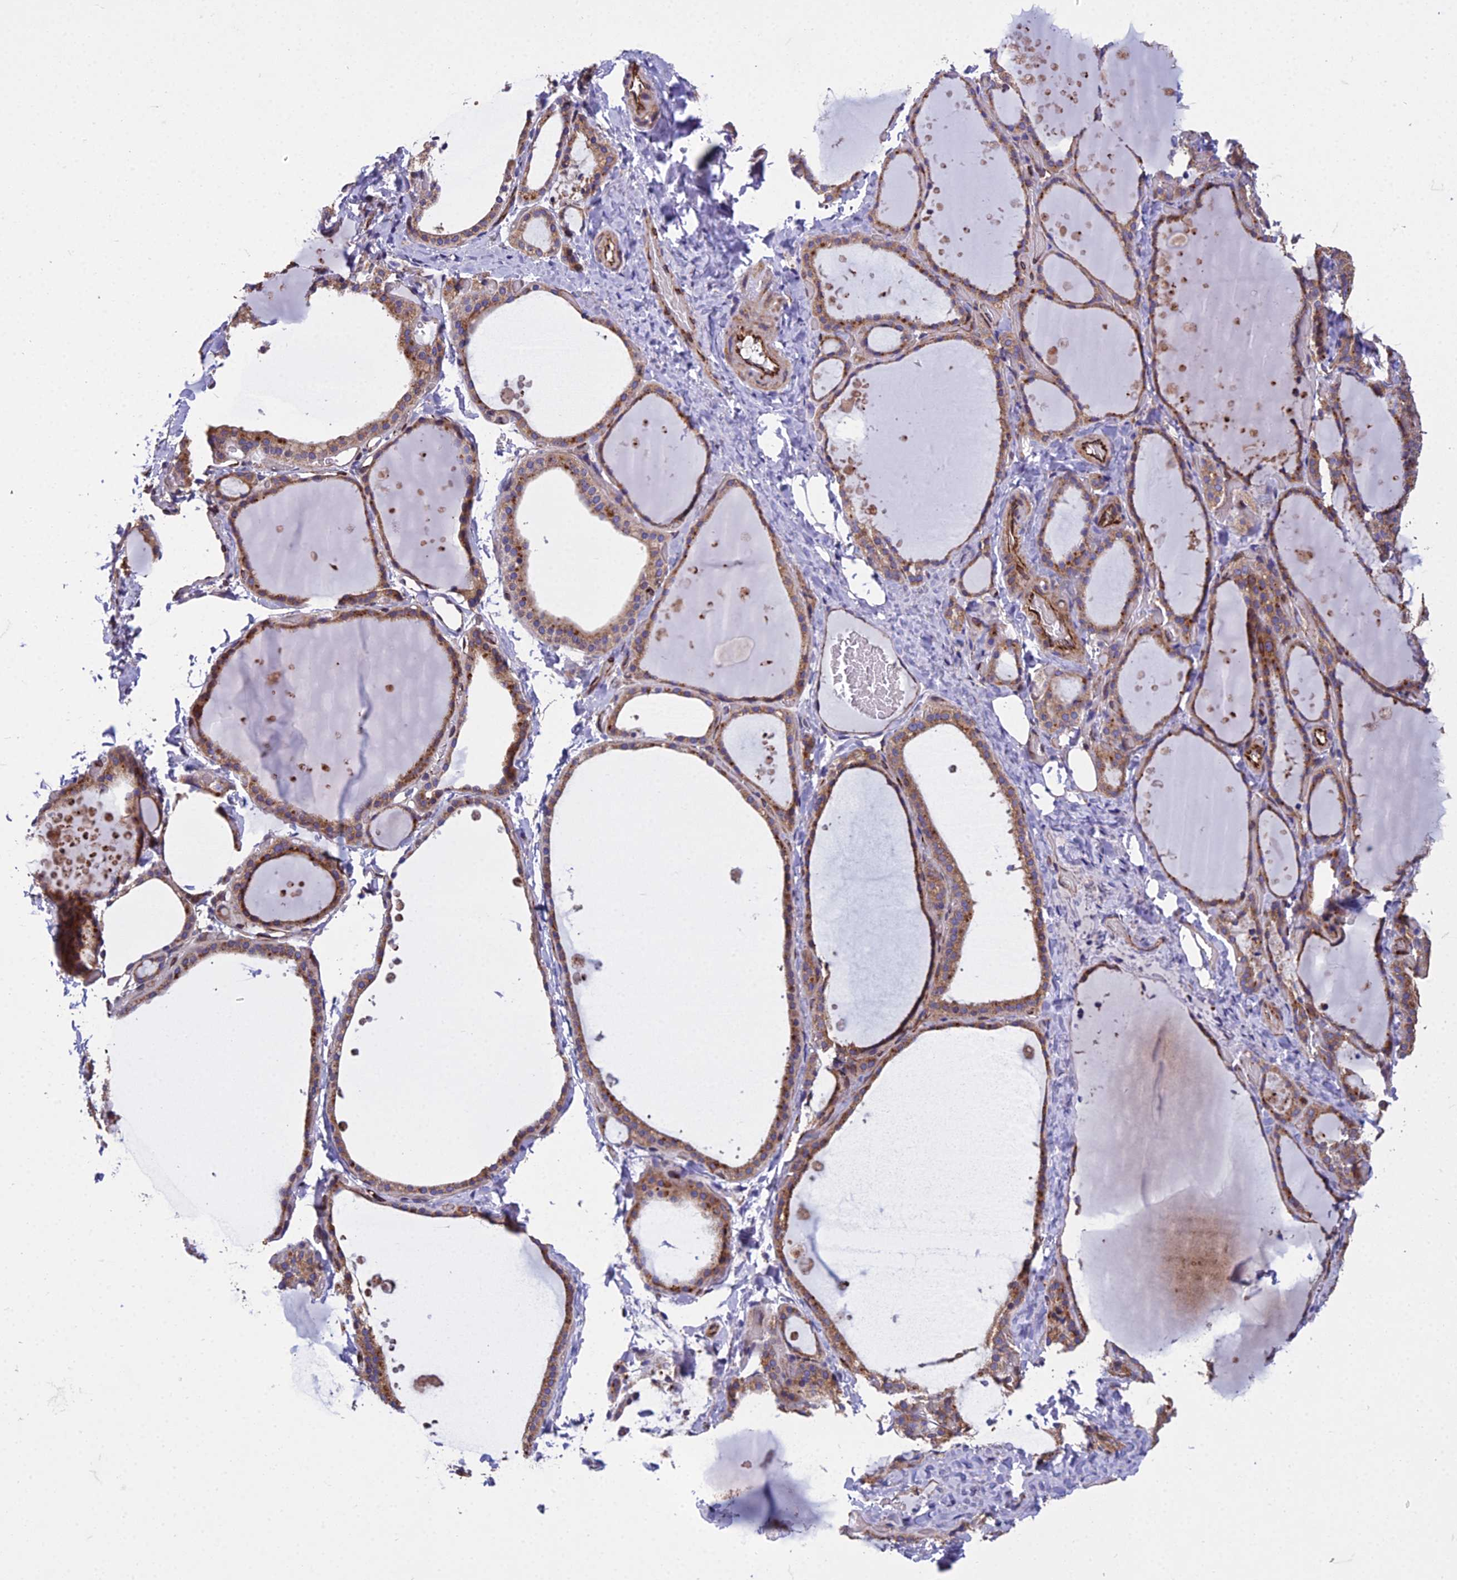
{"staining": {"intensity": "moderate", "quantity": ">75%", "location": "cytoplasmic/membranous"}, "tissue": "thyroid gland", "cell_type": "Glandular cells", "image_type": "normal", "snomed": [{"axis": "morphology", "description": "Normal tissue, NOS"}, {"axis": "topography", "description": "Thyroid gland"}], "caption": "Moderate cytoplasmic/membranous staining for a protein is seen in about >75% of glandular cells of unremarkable thyroid gland using IHC.", "gene": "GIMAP1", "patient": {"sex": "female", "age": 44}}